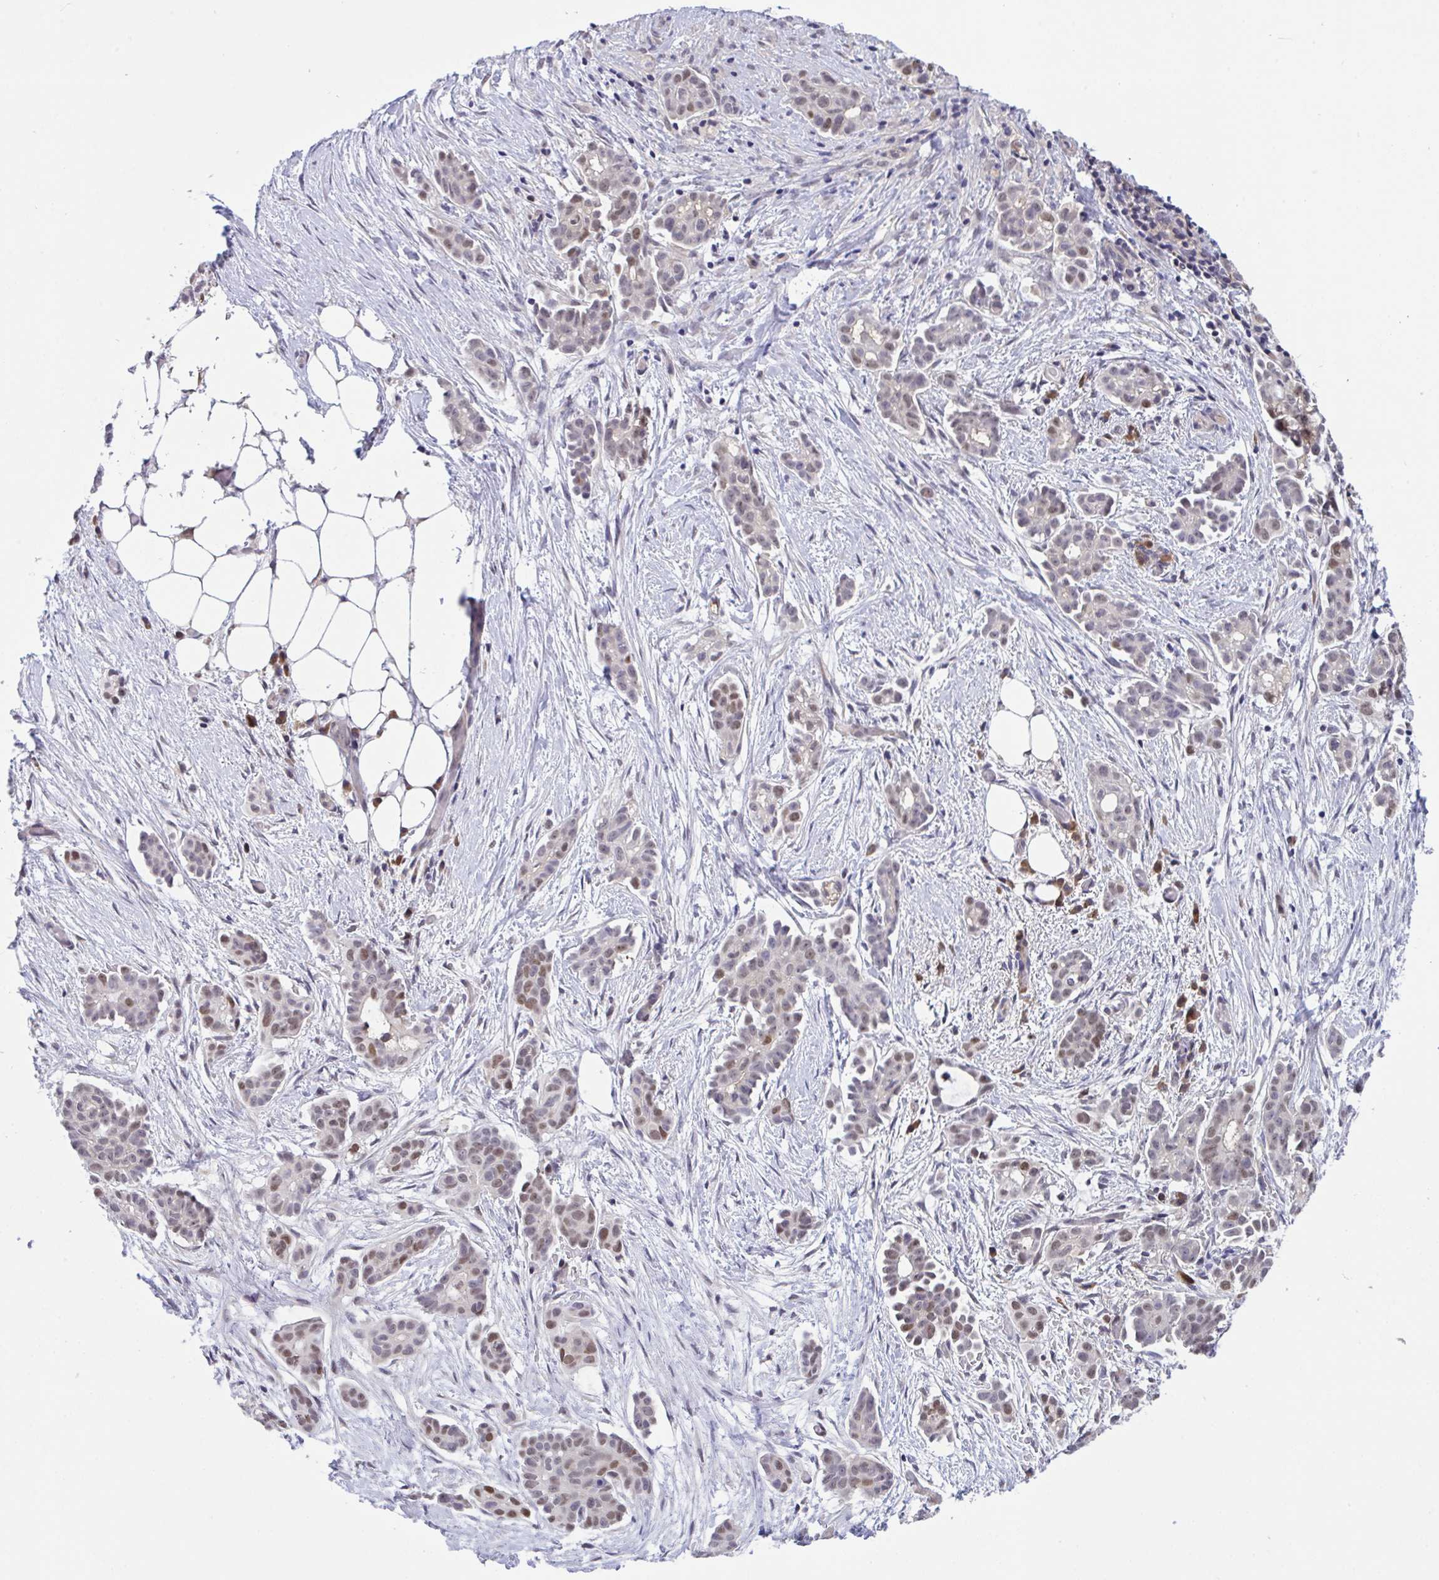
{"staining": {"intensity": "moderate", "quantity": "<25%", "location": "nuclear"}, "tissue": "ovarian cancer", "cell_type": "Tumor cells", "image_type": "cancer", "snomed": [{"axis": "morphology", "description": "Cystadenocarcinoma, serous, NOS"}, {"axis": "topography", "description": "Ovary"}], "caption": "The immunohistochemical stain labels moderate nuclear staining in tumor cells of serous cystadenocarcinoma (ovarian) tissue.", "gene": "ZNF444", "patient": {"sex": "female", "age": 50}}